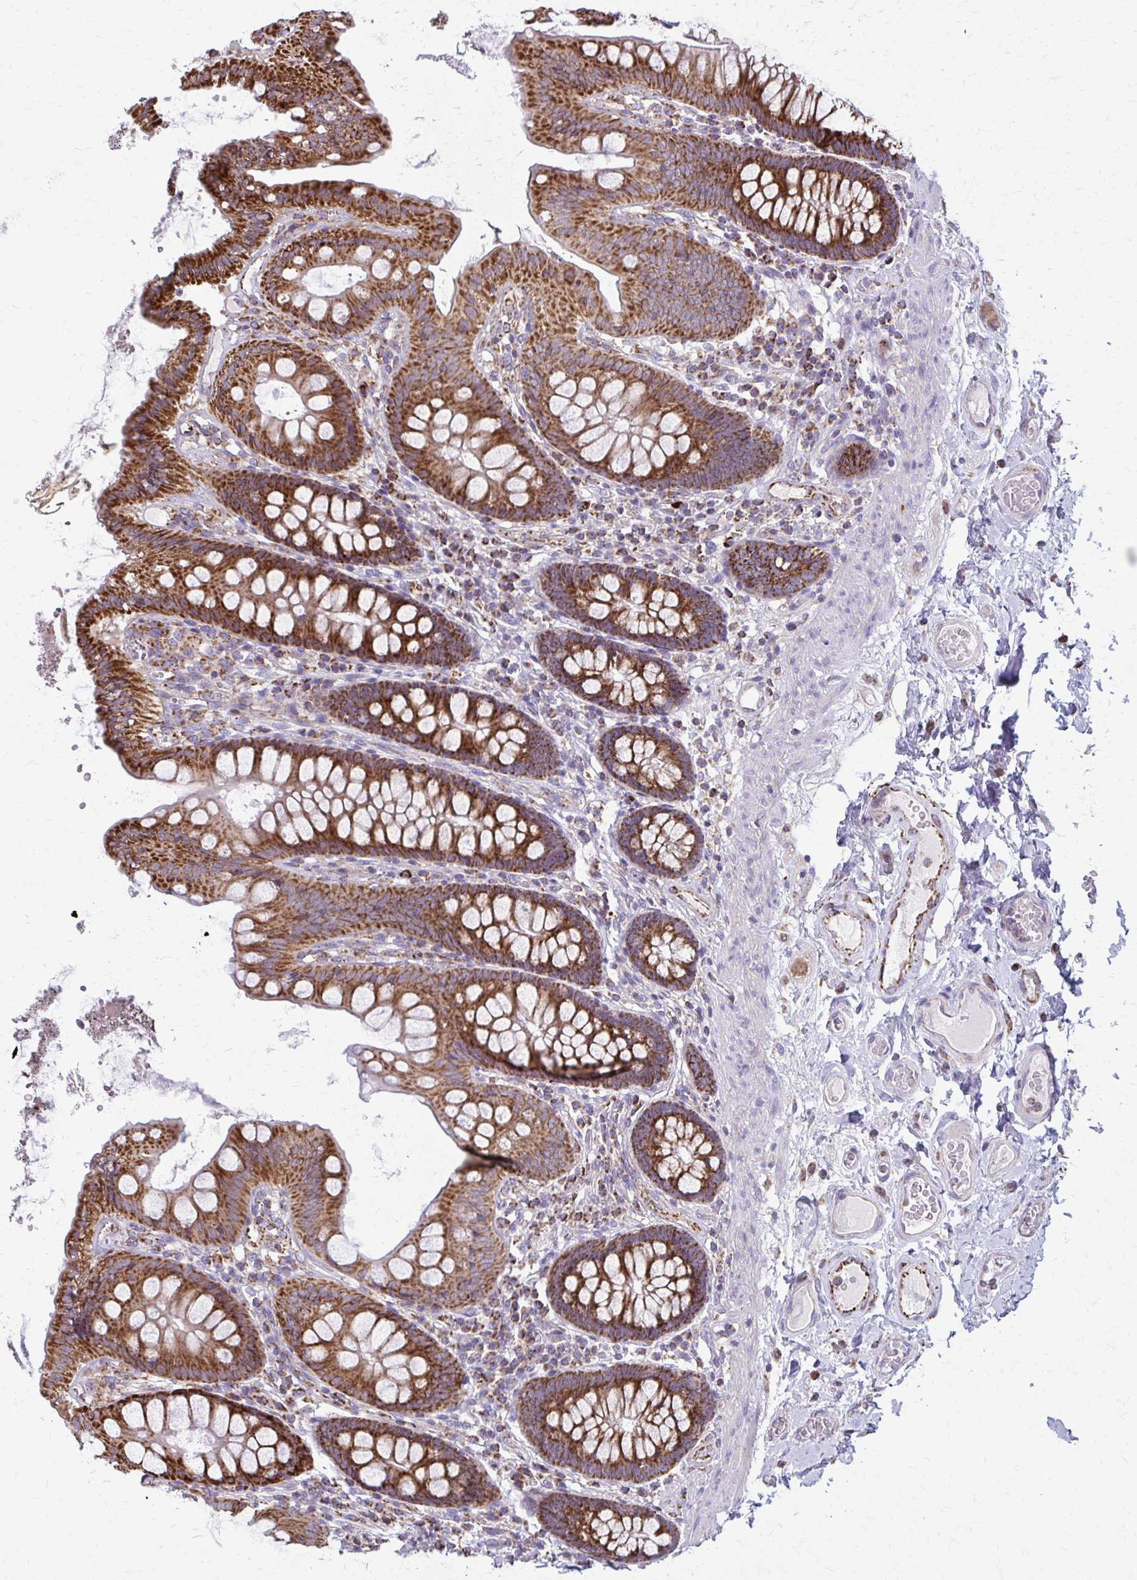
{"staining": {"intensity": "moderate", "quantity": ">75%", "location": "cytoplasmic/membranous"}, "tissue": "colon", "cell_type": "Endothelial cells", "image_type": "normal", "snomed": [{"axis": "morphology", "description": "Normal tissue, NOS"}, {"axis": "topography", "description": "Colon"}], "caption": "Immunohistochemistry (IHC) staining of unremarkable colon, which demonstrates medium levels of moderate cytoplasmic/membranous expression in about >75% of endothelial cells indicating moderate cytoplasmic/membranous protein expression. The staining was performed using DAB (3,3'-diaminobenzidine) (brown) for protein detection and nuclei were counterstained in hematoxylin (blue).", "gene": "TVP23A", "patient": {"sex": "male", "age": 84}}